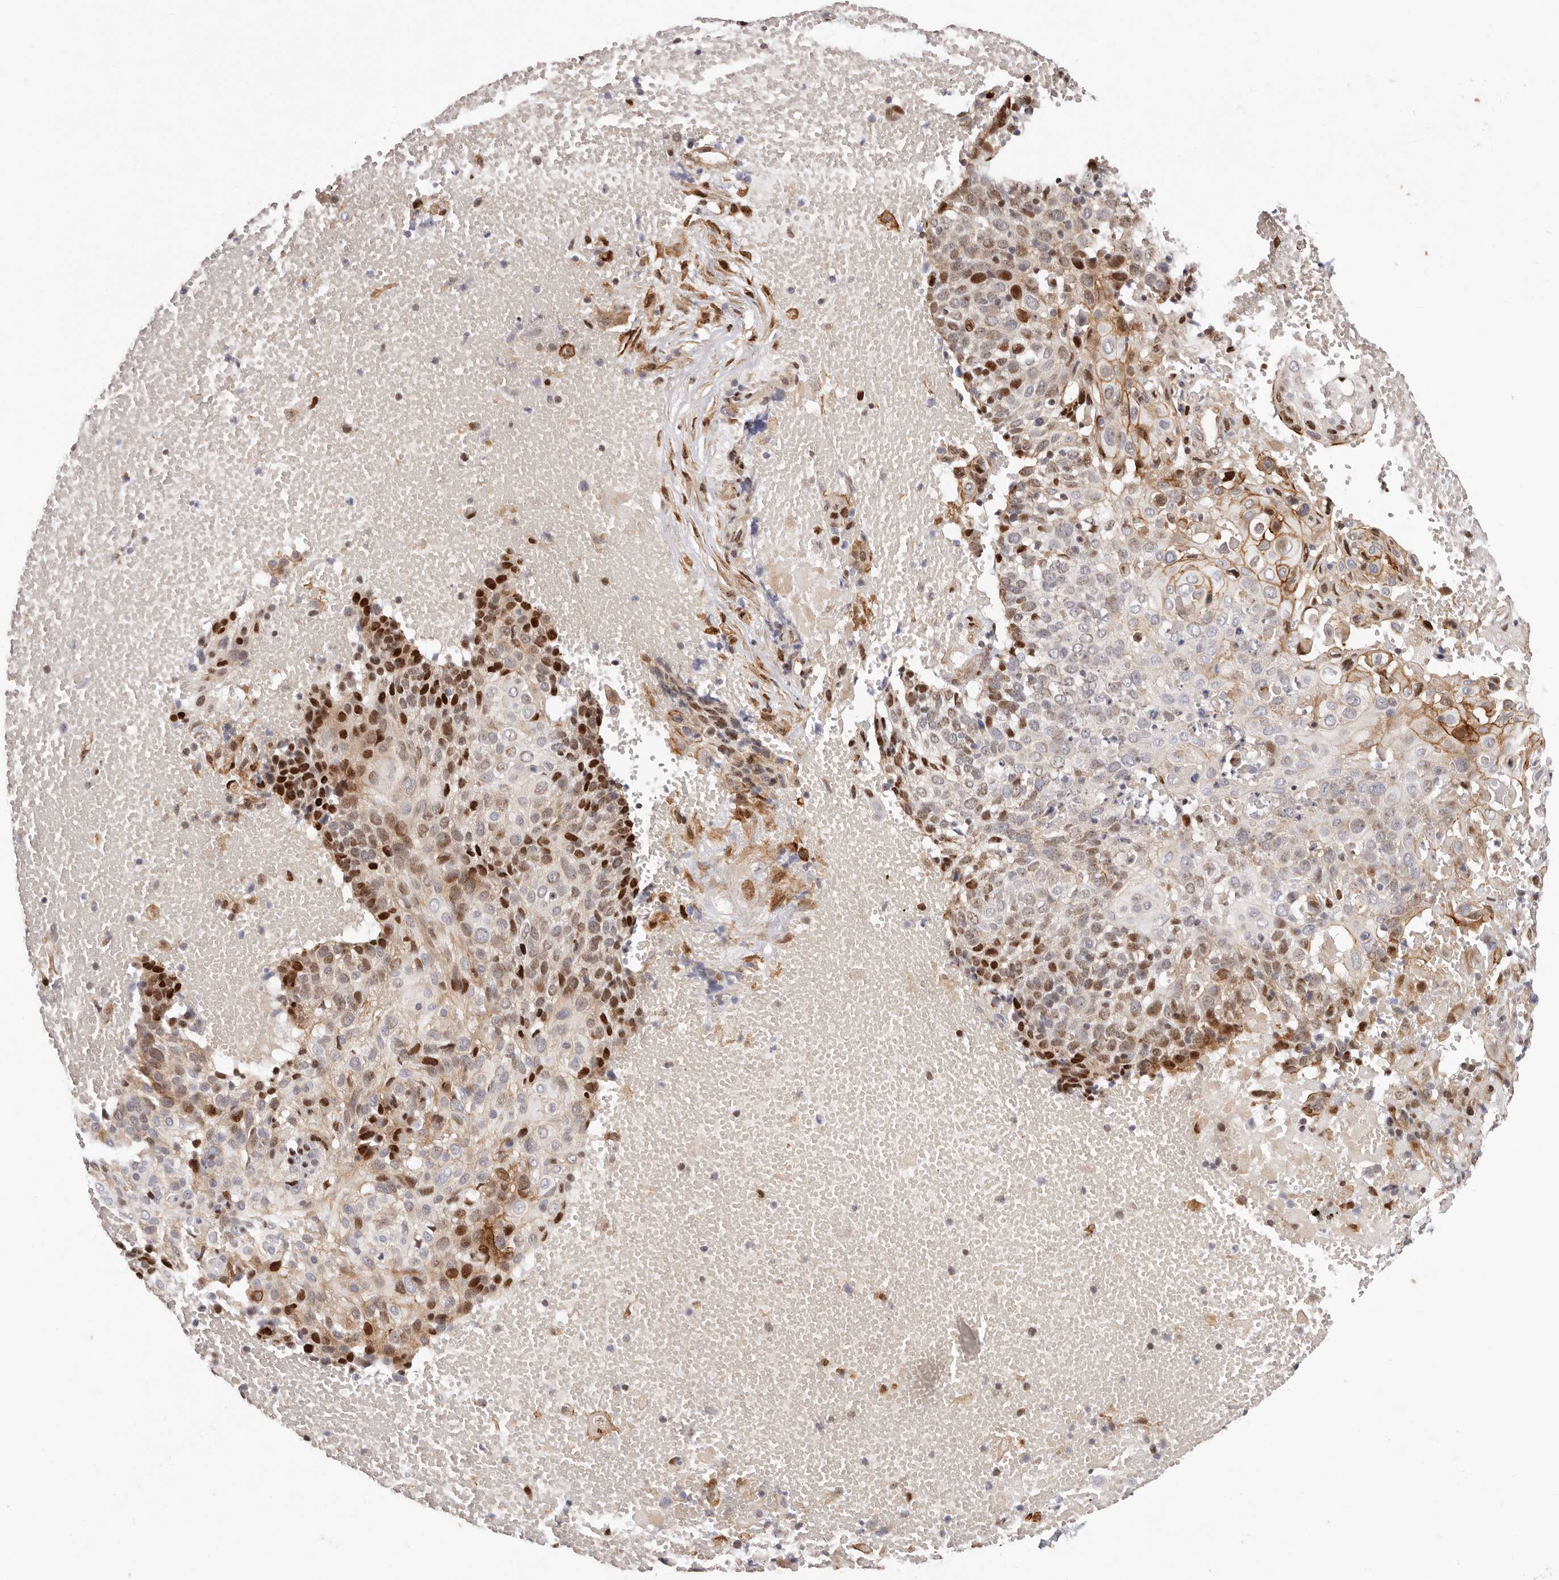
{"staining": {"intensity": "strong", "quantity": "25%-75%", "location": "cytoplasmic/membranous,nuclear"}, "tissue": "cervical cancer", "cell_type": "Tumor cells", "image_type": "cancer", "snomed": [{"axis": "morphology", "description": "Squamous cell carcinoma, NOS"}, {"axis": "topography", "description": "Cervix"}], "caption": "A brown stain shows strong cytoplasmic/membranous and nuclear expression of a protein in cervical cancer (squamous cell carcinoma) tumor cells.", "gene": "EPHX3", "patient": {"sex": "female", "age": 74}}